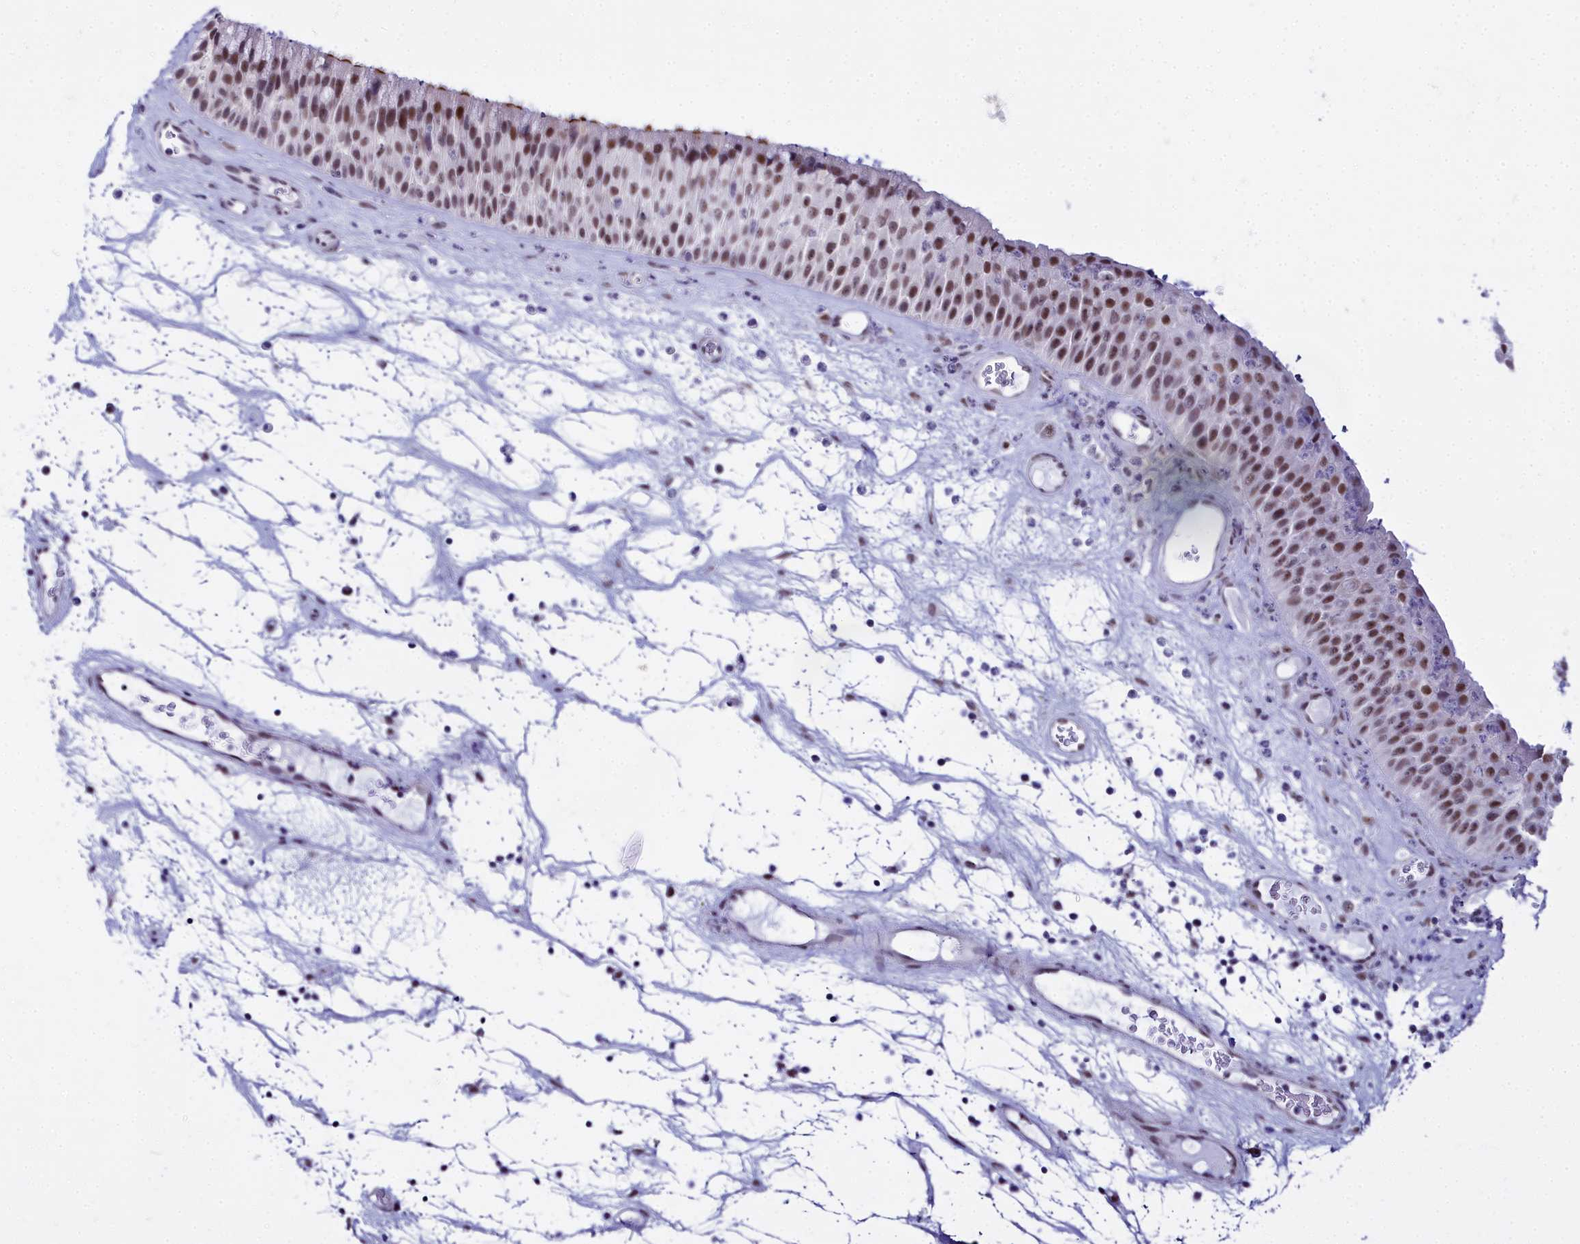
{"staining": {"intensity": "moderate", "quantity": ">75%", "location": "cytoplasmic/membranous,nuclear"}, "tissue": "nasopharynx", "cell_type": "Respiratory epithelial cells", "image_type": "normal", "snomed": [{"axis": "morphology", "description": "Normal tissue, NOS"}, {"axis": "topography", "description": "Nasopharynx"}], "caption": "Protein expression analysis of unremarkable human nasopharynx reveals moderate cytoplasmic/membranous,nuclear staining in about >75% of respiratory epithelial cells.", "gene": "RBM12", "patient": {"sex": "male", "age": 64}}